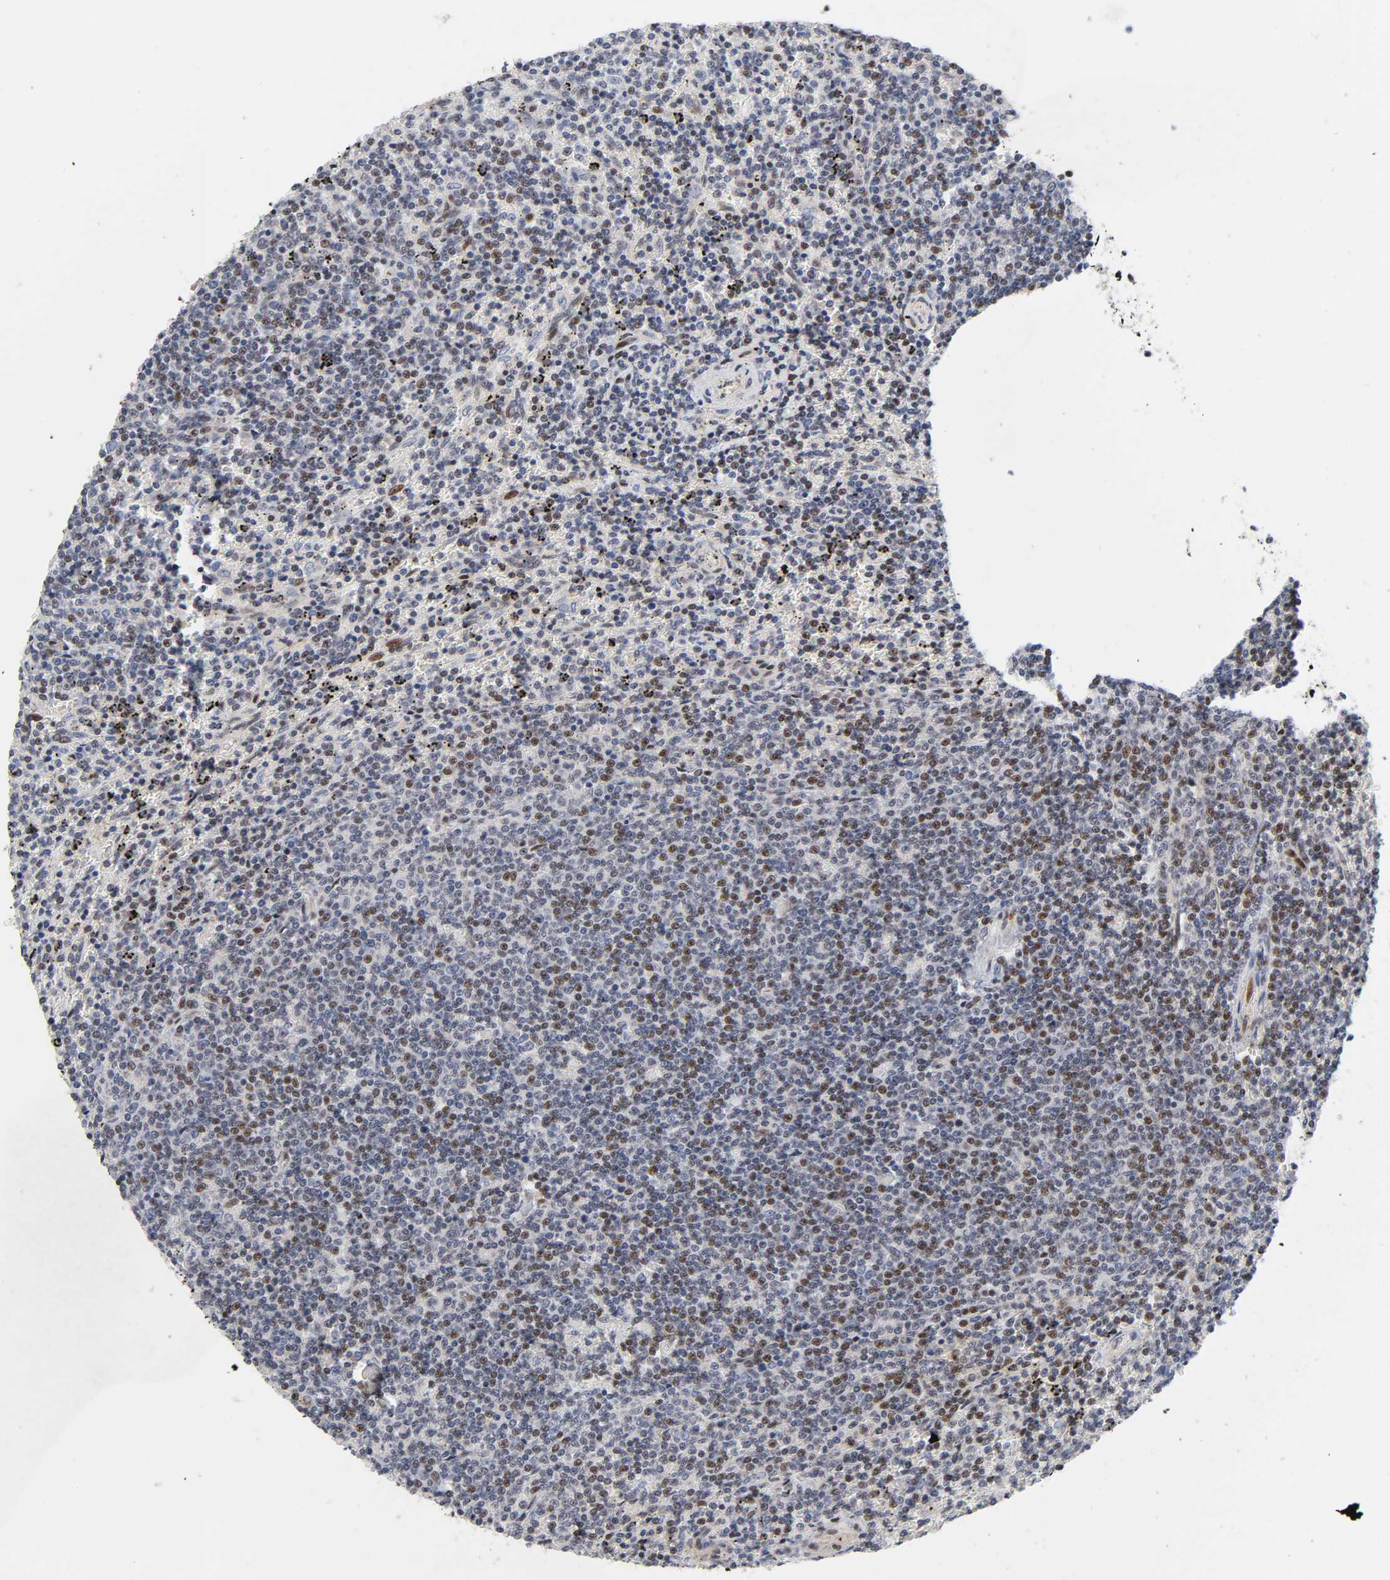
{"staining": {"intensity": "weak", "quantity": "25%-75%", "location": "nuclear"}, "tissue": "lymphoma", "cell_type": "Tumor cells", "image_type": "cancer", "snomed": [{"axis": "morphology", "description": "Malignant lymphoma, non-Hodgkin's type, Low grade"}, {"axis": "topography", "description": "Spleen"}], "caption": "This is an image of immunohistochemistry (IHC) staining of malignant lymphoma, non-Hodgkin's type (low-grade), which shows weak expression in the nuclear of tumor cells.", "gene": "STK38", "patient": {"sex": "female", "age": 50}}